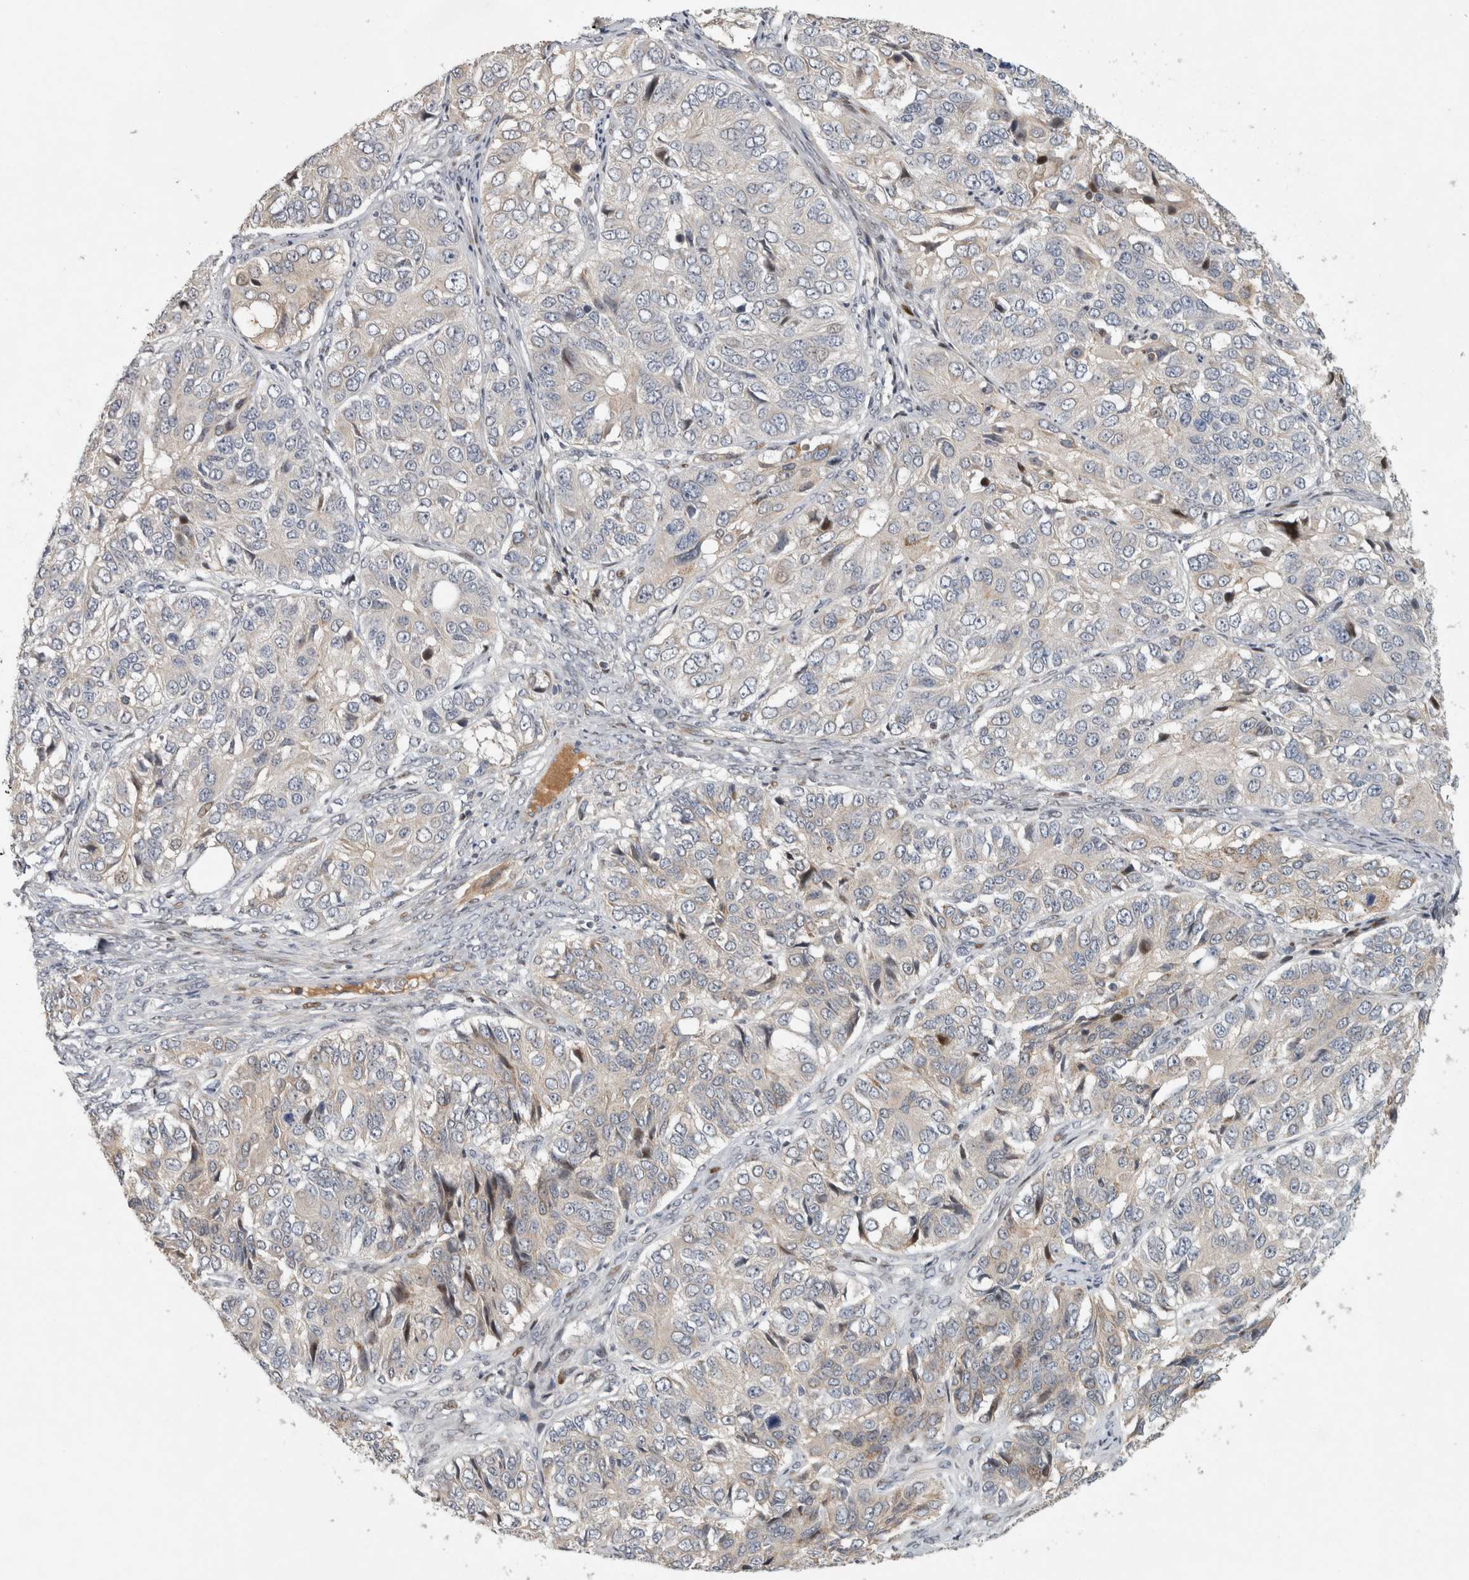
{"staining": {"intensity": "negative", "quantity": "none", "location": "none"}, "tissue": "ovarian cancer", "cell_type": "Tumor cells", "image_type": "cancer", "snomed": [{"axis": "morphology", "description": "Carcinoma, endometroid"}, {"axis": "topography", "description": "Ovary"}], "caption": "Immunohistochemistry (IHC) photomicrograph of neoplastic tissue: endometroid carcinoma (ovarian) stained with DAB reveals no significant protein positivity in tumor cells.", "gene": "RBM48", "patient": {"sex": "female", "age": 51}}